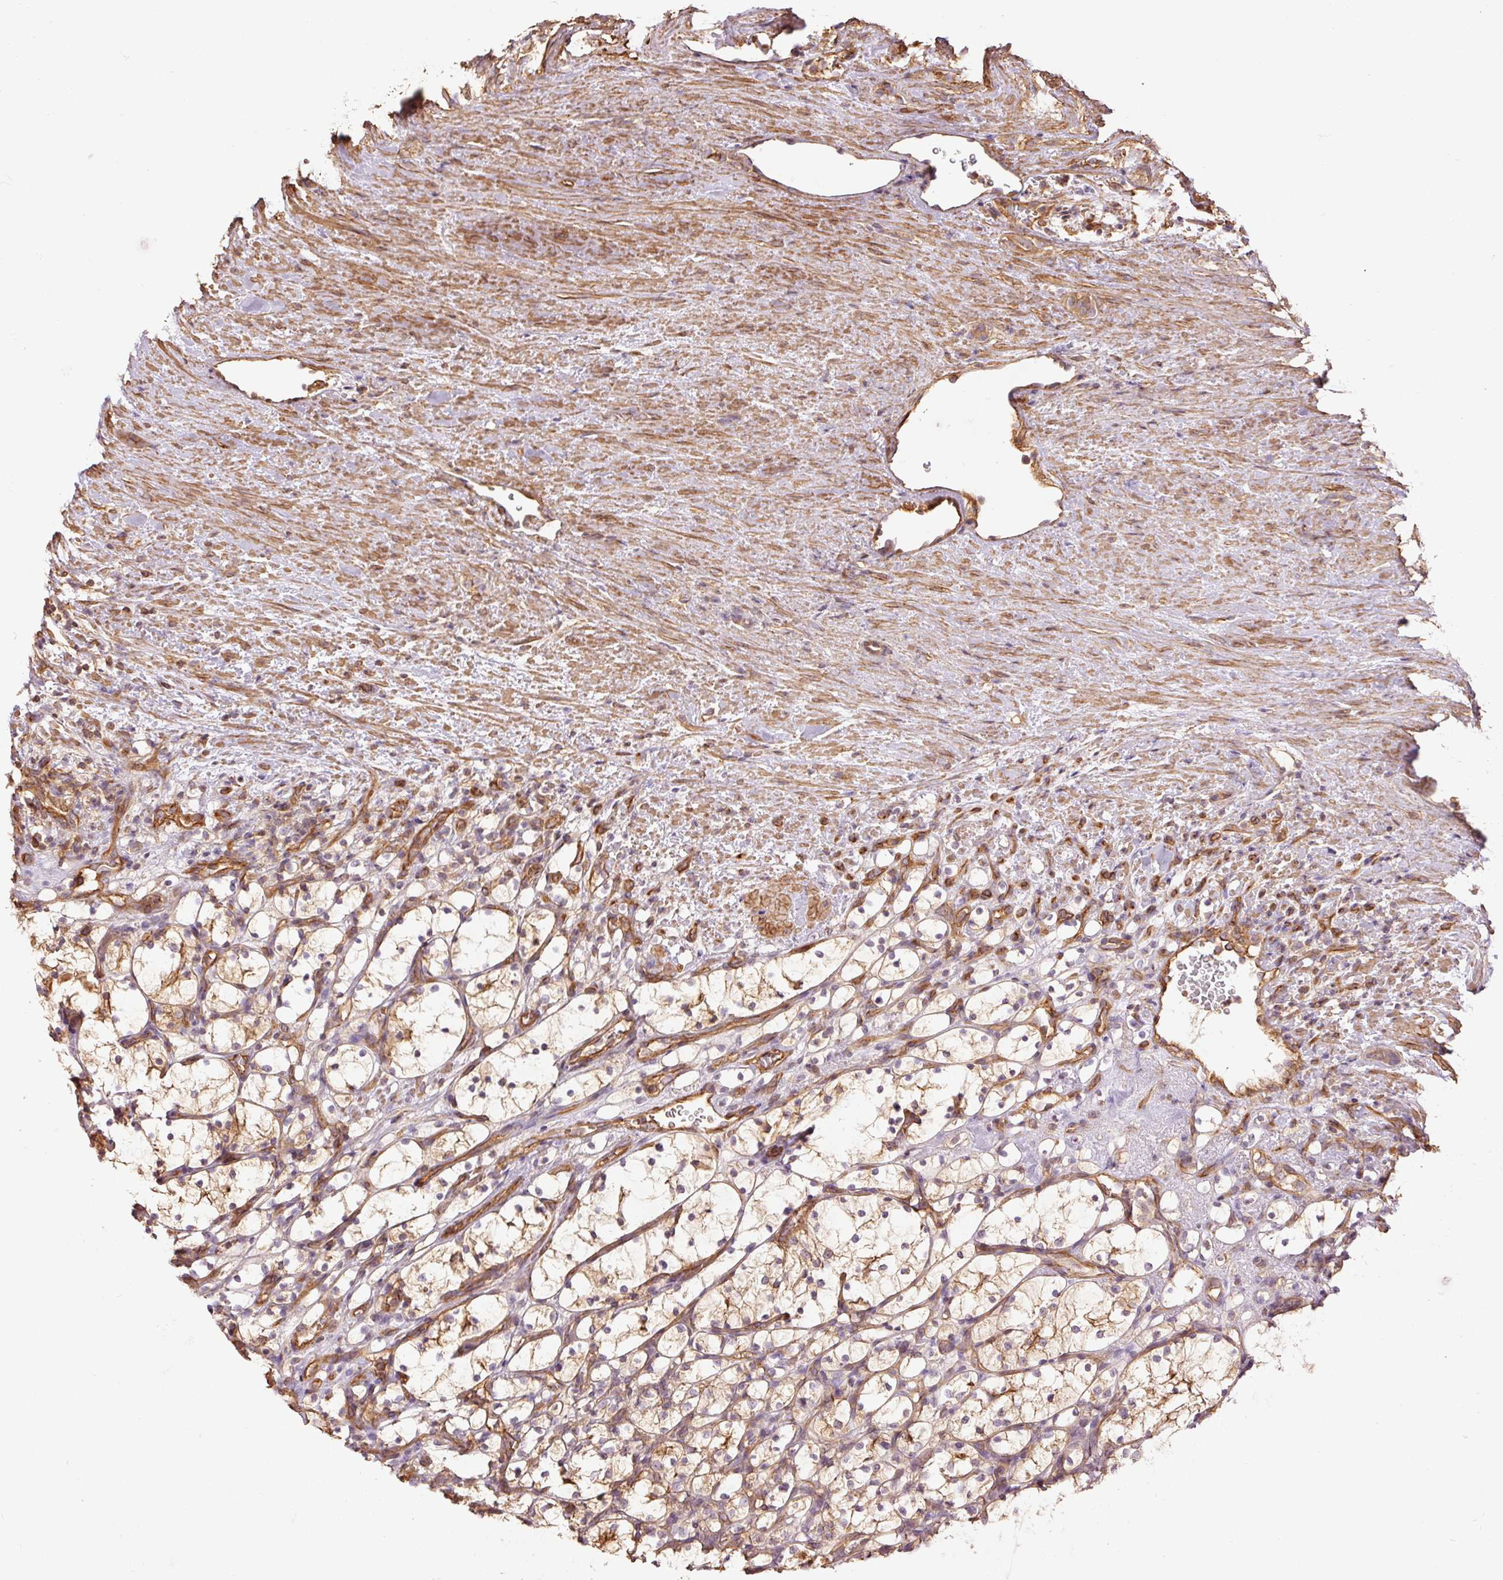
{"staining": {"intensity": "moderate", "quantity": "25%-75%", "location": "cytoplasmic/membranous"}, "tissue": "renal cancer", "cell_type": "Tumor cells", "image_type": "cancer", "snomed": [{"axis": "morphology", "description": "Adenocarcinoma, NOS"}, {"axis": "topography", "description": "Kidney"}], "caption": "IHC of human adenocarcinoma (renal) shows medium levels of moderate cytoplasmic/membranous expression in approximately 25%-75% of tumor cells. Immunohistochemistry stains the protein of interest in brown and the nuclei are stained blue.", "gene": "PPP1R1B", "patient": {"sex": "female", "age": 69}}